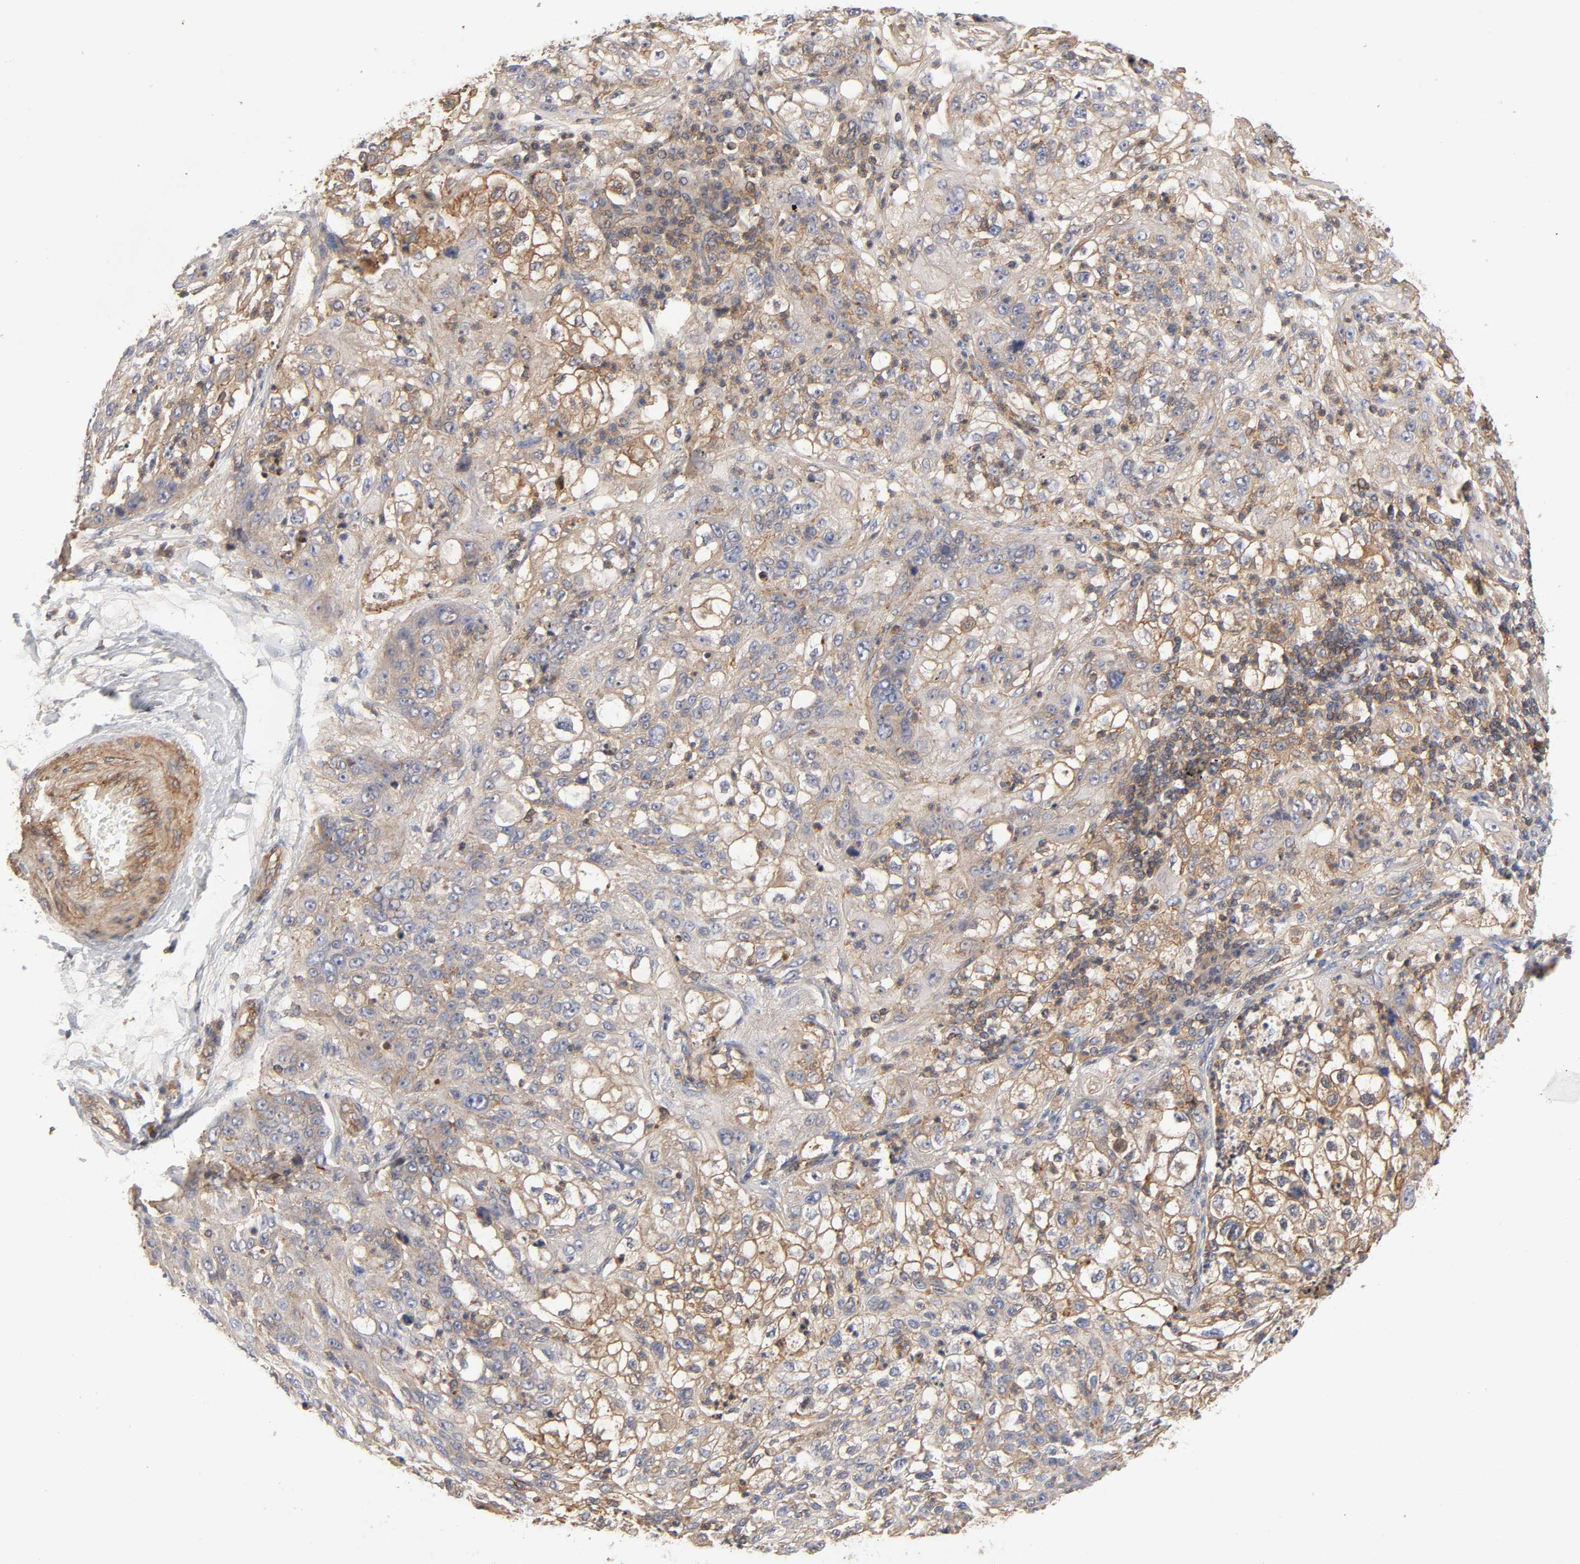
{"staining": {"intensity": "weak", "quantity": "25%-75%", "location": "cytoplasmic/membranous"}, "tissue": "lung cancer", "cell_type": "Tumor cells", "image_type": "cancer", "snomed": [{"axis": "morphology", "description": "Inflammation, NOS"}, {"axis": "morphology", "description": "Squamous cell carcinoma, NOS"}, {"axis": "topography", "description": "Lymph node"}, {"axis": "topography", "description": "Soft tissue"}, {"axis": "topography", "description": "Lung"}], "caption": "Immunohistochemical staining of lung squamous cell carcinoma demonstrates weak cytoplasmic/membranous protein positivity in approximately 25%-75% of tumor cells.", "gene": "LAMTOR2", "patient": {"sex": "male", "age": 66}}